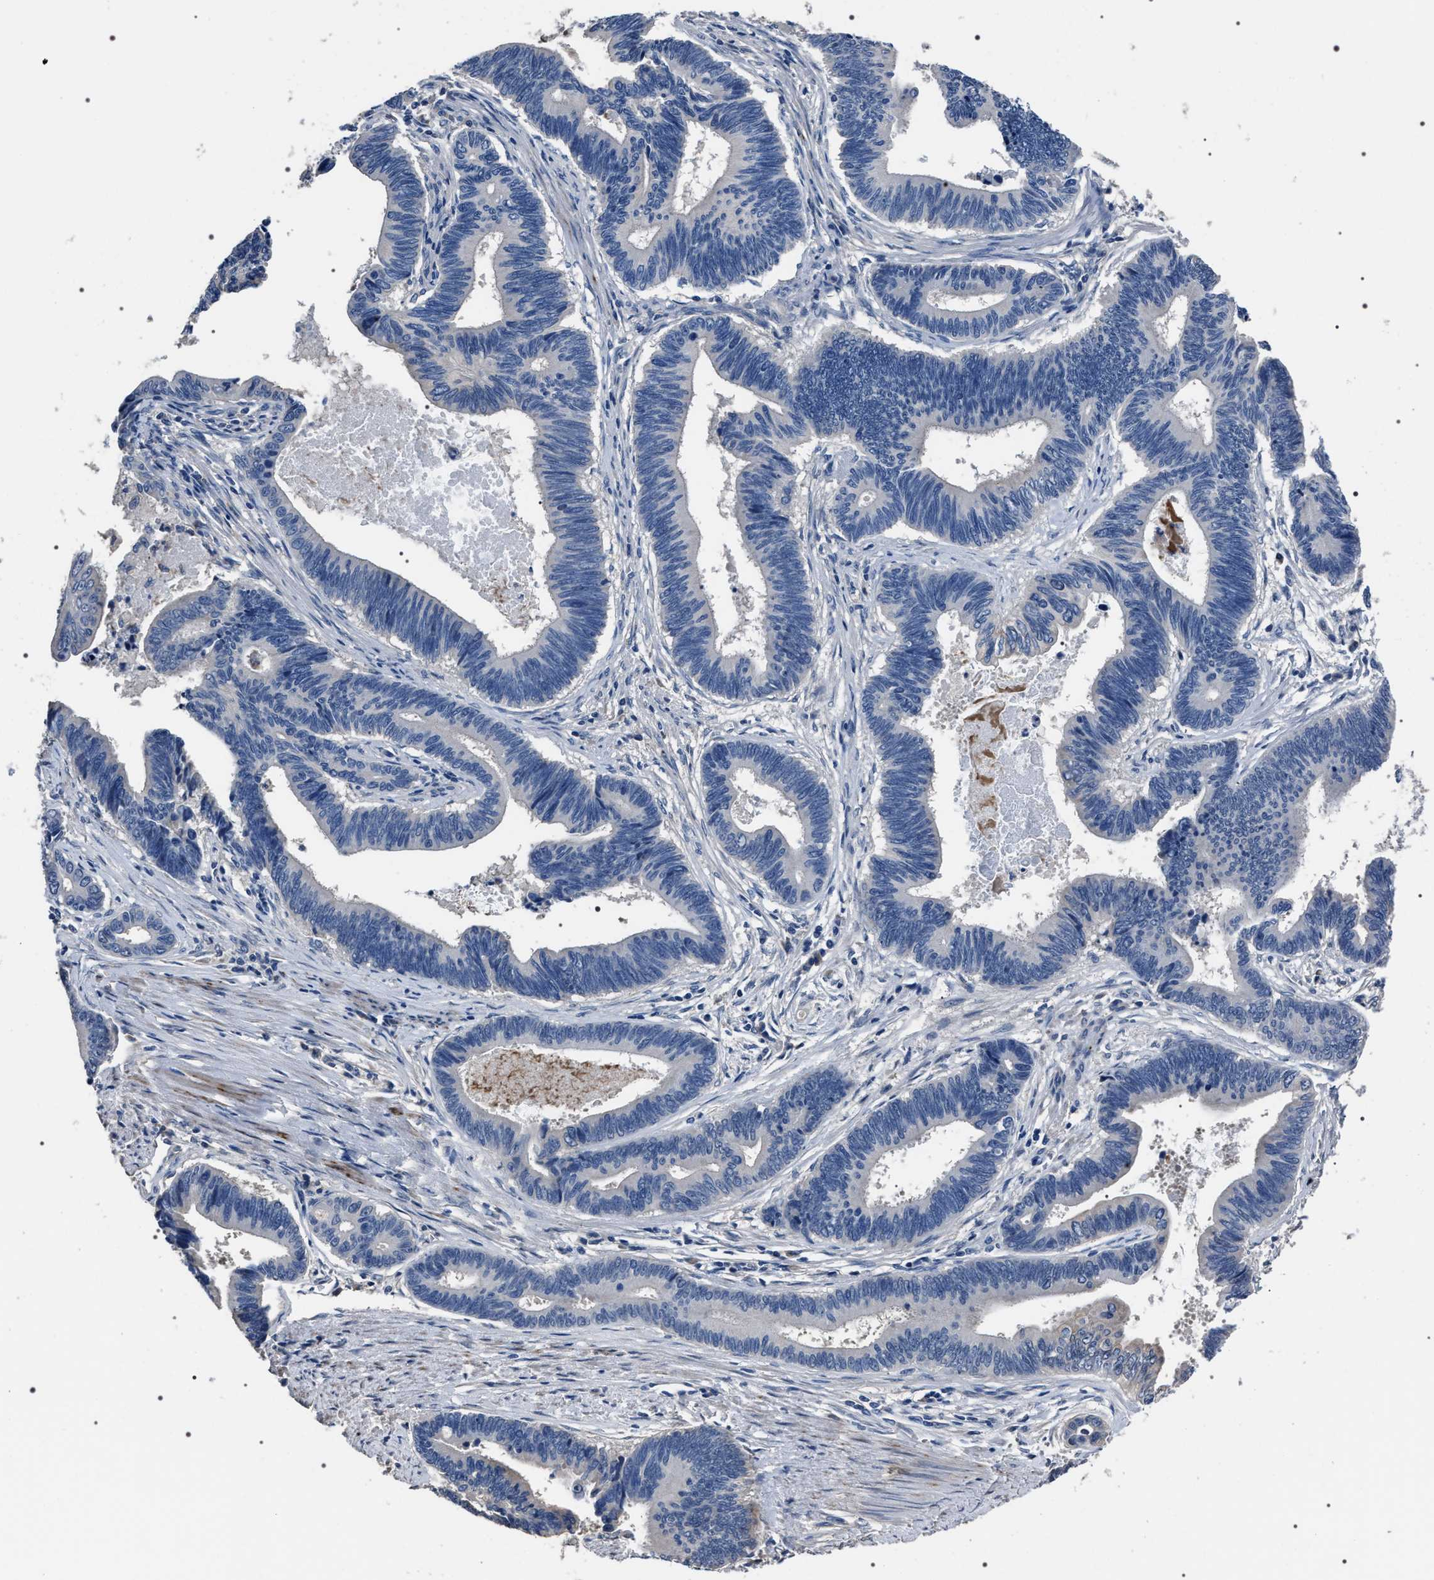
{"staining": {"intensity": "negative", "quantity": "none", "location": "none"}, "tissue": "pancreatic cancer", "cell_type": "Tumor cells", "image_type": "cancer", "snomed": [{"axis": "morphology", "description": "Adenocarcinoma, NOS"}, {"axis": "topography", "description": "Pancreas"}], "caption": "Immunohistochemistry image of pancreatic cancer (adenocarcinoma) stained for a protein (brown), which demonstrates no staining in tumor cells.", "gene": "TRIM54", "patient": {"sex": "female", "age": 70}}